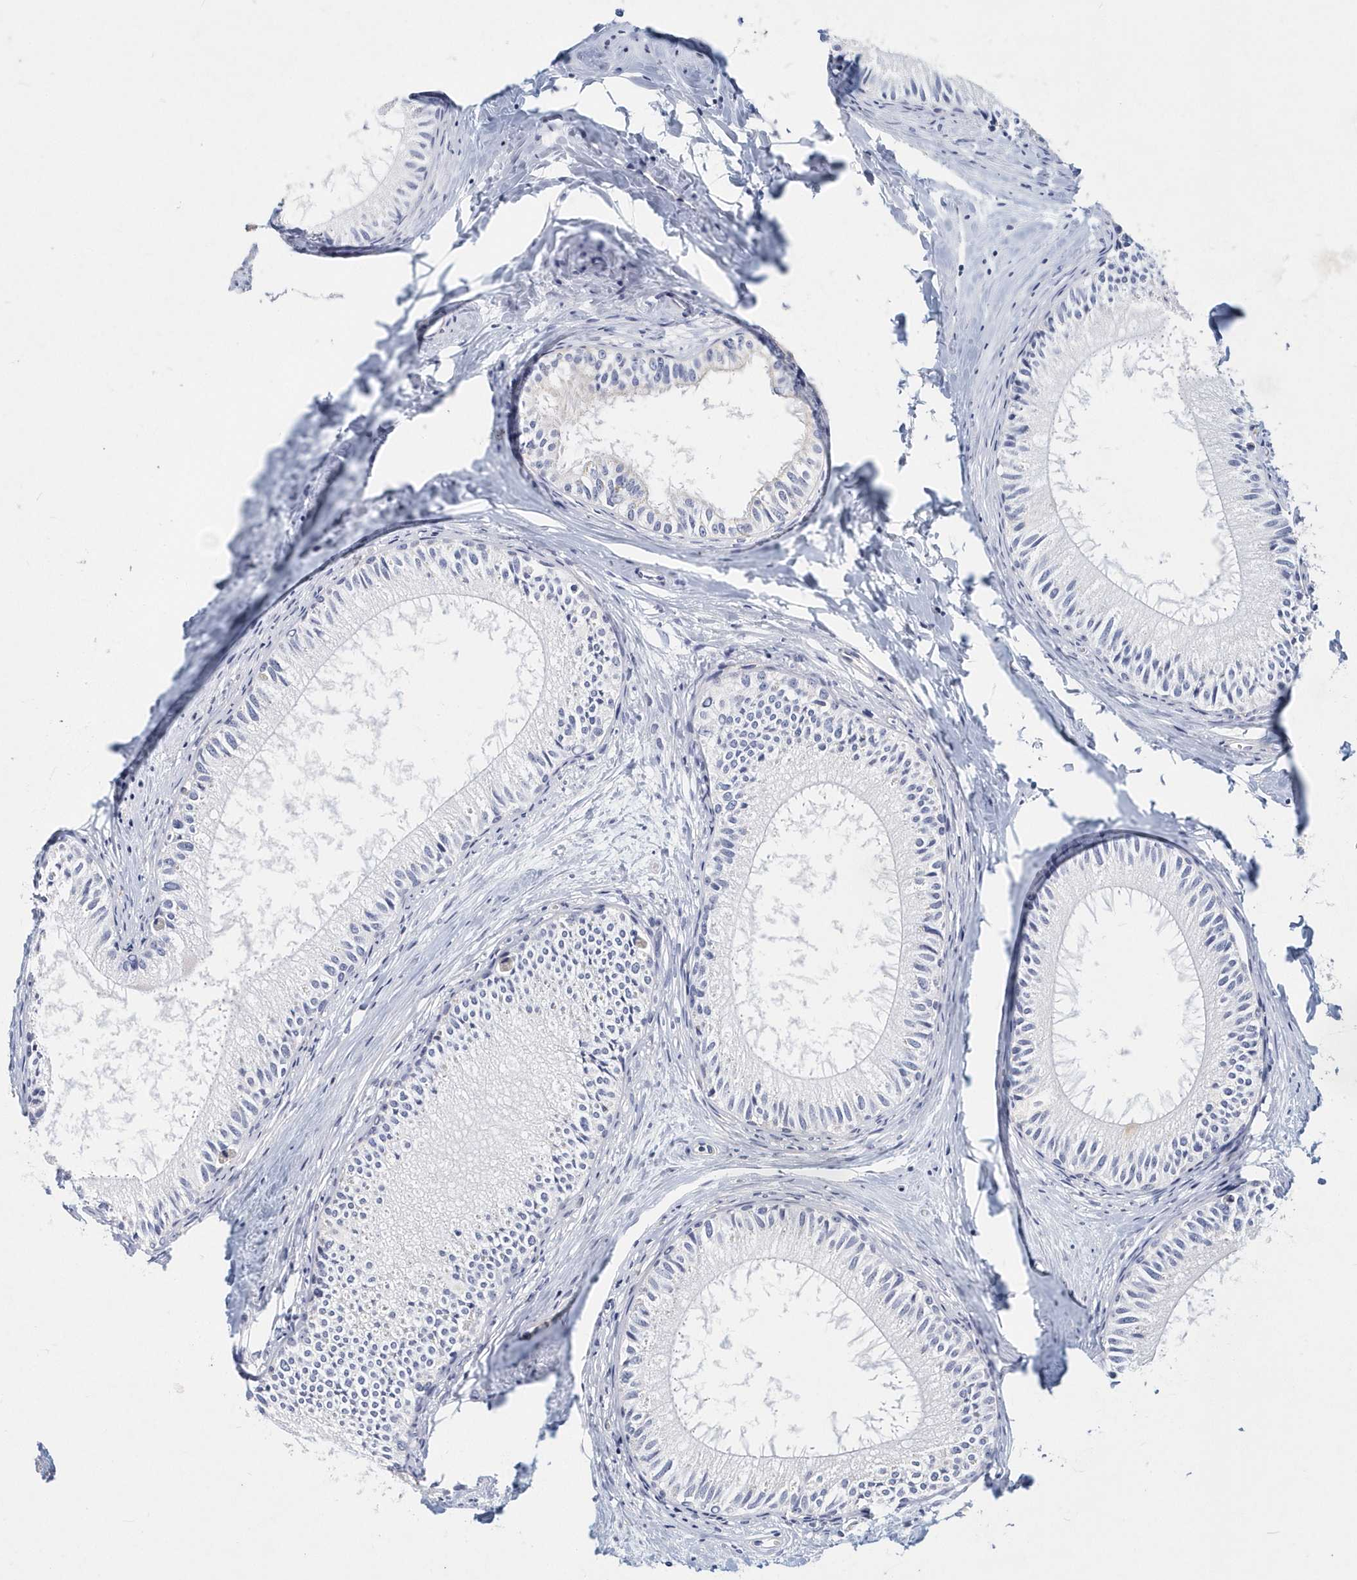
{"staining": {"intensity": "negative", "quantity": "none", "location": "none"}, "tissue": "epididymis", "cell_type": "Glandular cells", "image_type": "normal", "snomed": [{"axis": "morphology", "description": "Normal tissue, NOS"}, {"axis": "topography", "description": "Epididymis"}], "caption": "Immunohistochemistry (IHC) image of unremarkable human epididymis stained for a protein (brown), which reveals no expression in glandular cells.", "gene": "ITGA2B", "patient": {"sex": "male", "age": 34}}